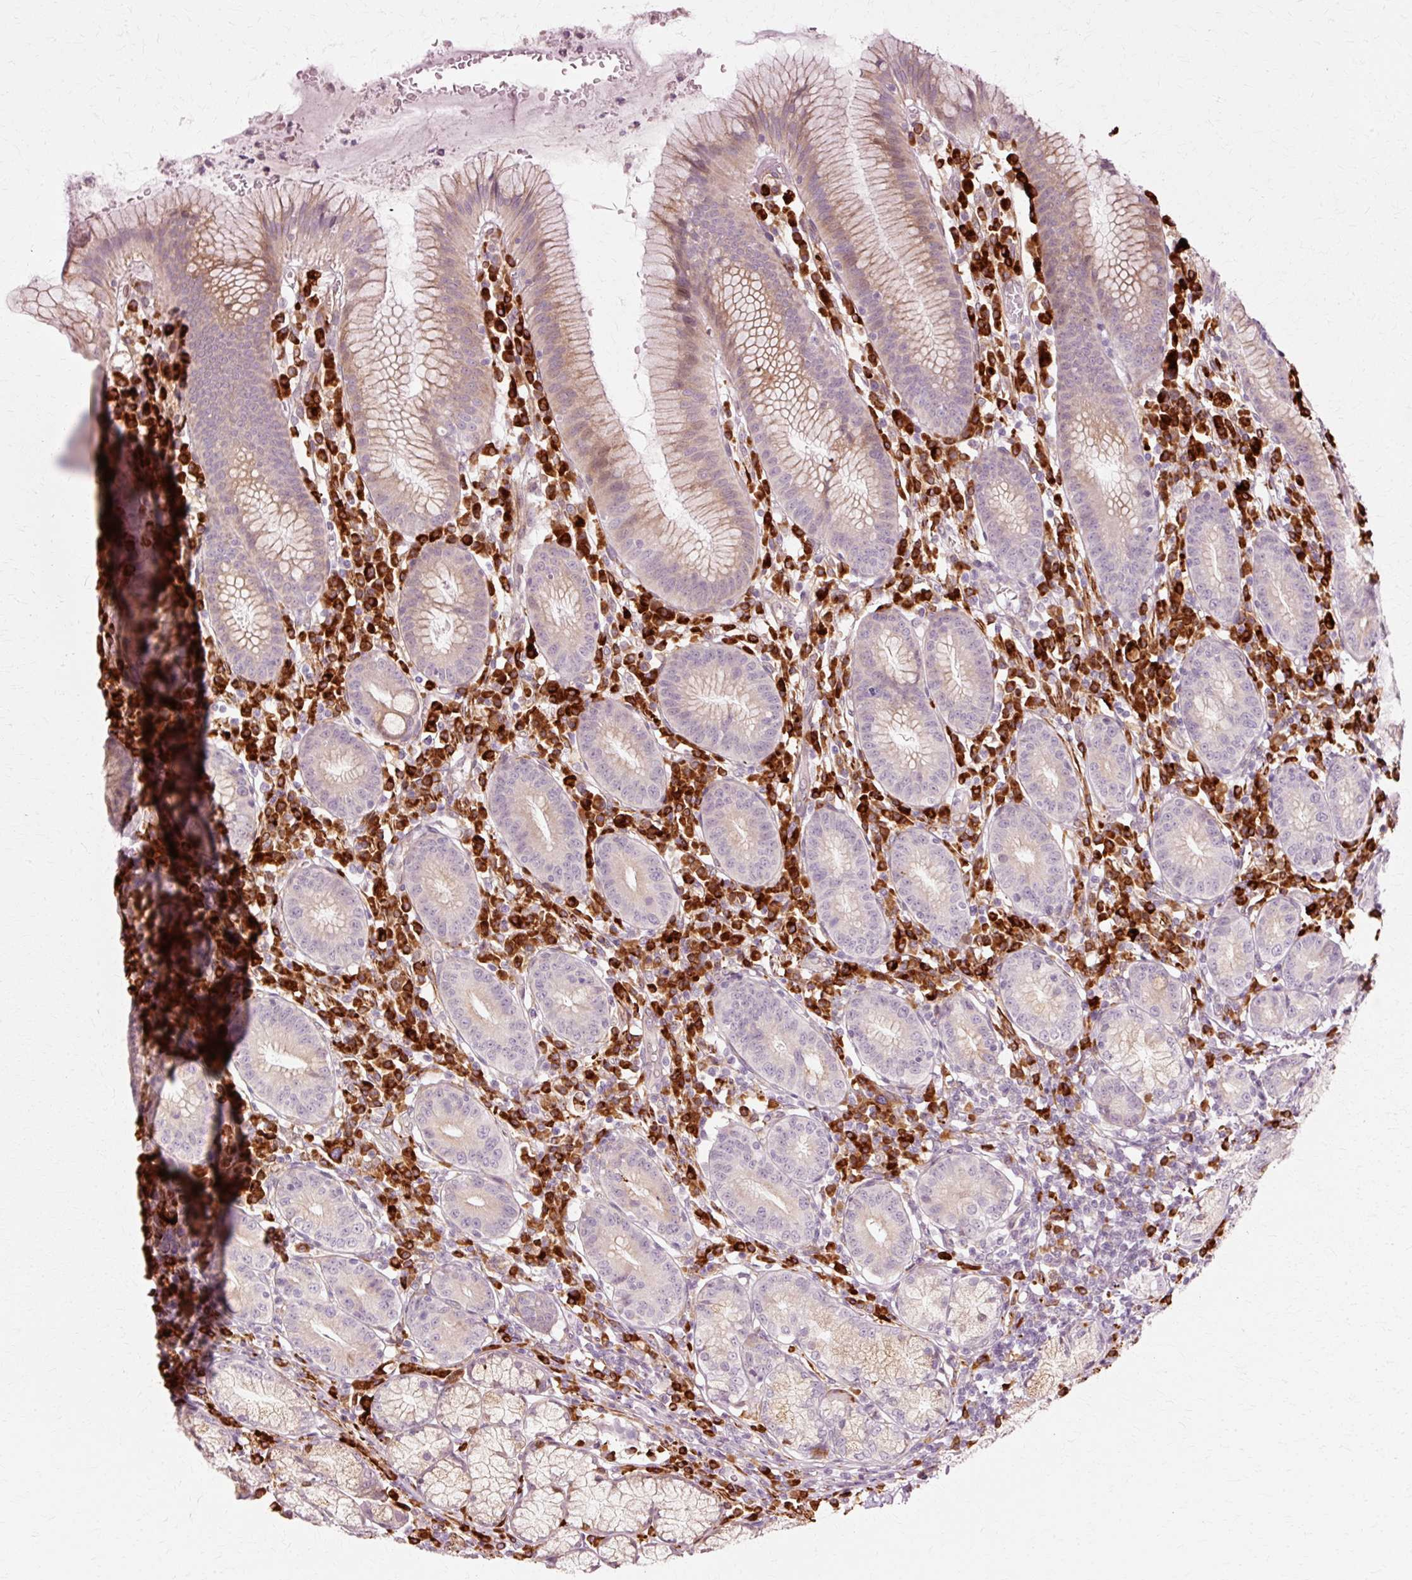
{"staining": {"intensity": "moderate", "quantity": "25%-75%", "location": "cytoplasmic/membranous"}, "tissue": "stomach", "cell_type": "Glandular cells", "image_type": "normal", "snomed": [{"axis": "morphology", "description": "Normal tissue, NOS"}, {"axis": "topography", "description": "Stomach"}], "caption": "Immunohistochemical staining of unremarkable human stomach shows 25%-75% levels of moderate cytoplasmic/membranous protein staining in approximately 25%-75% of glandular cells.", "gene": "RANBP2", "patient": {"sex": "male", "age": 55}}